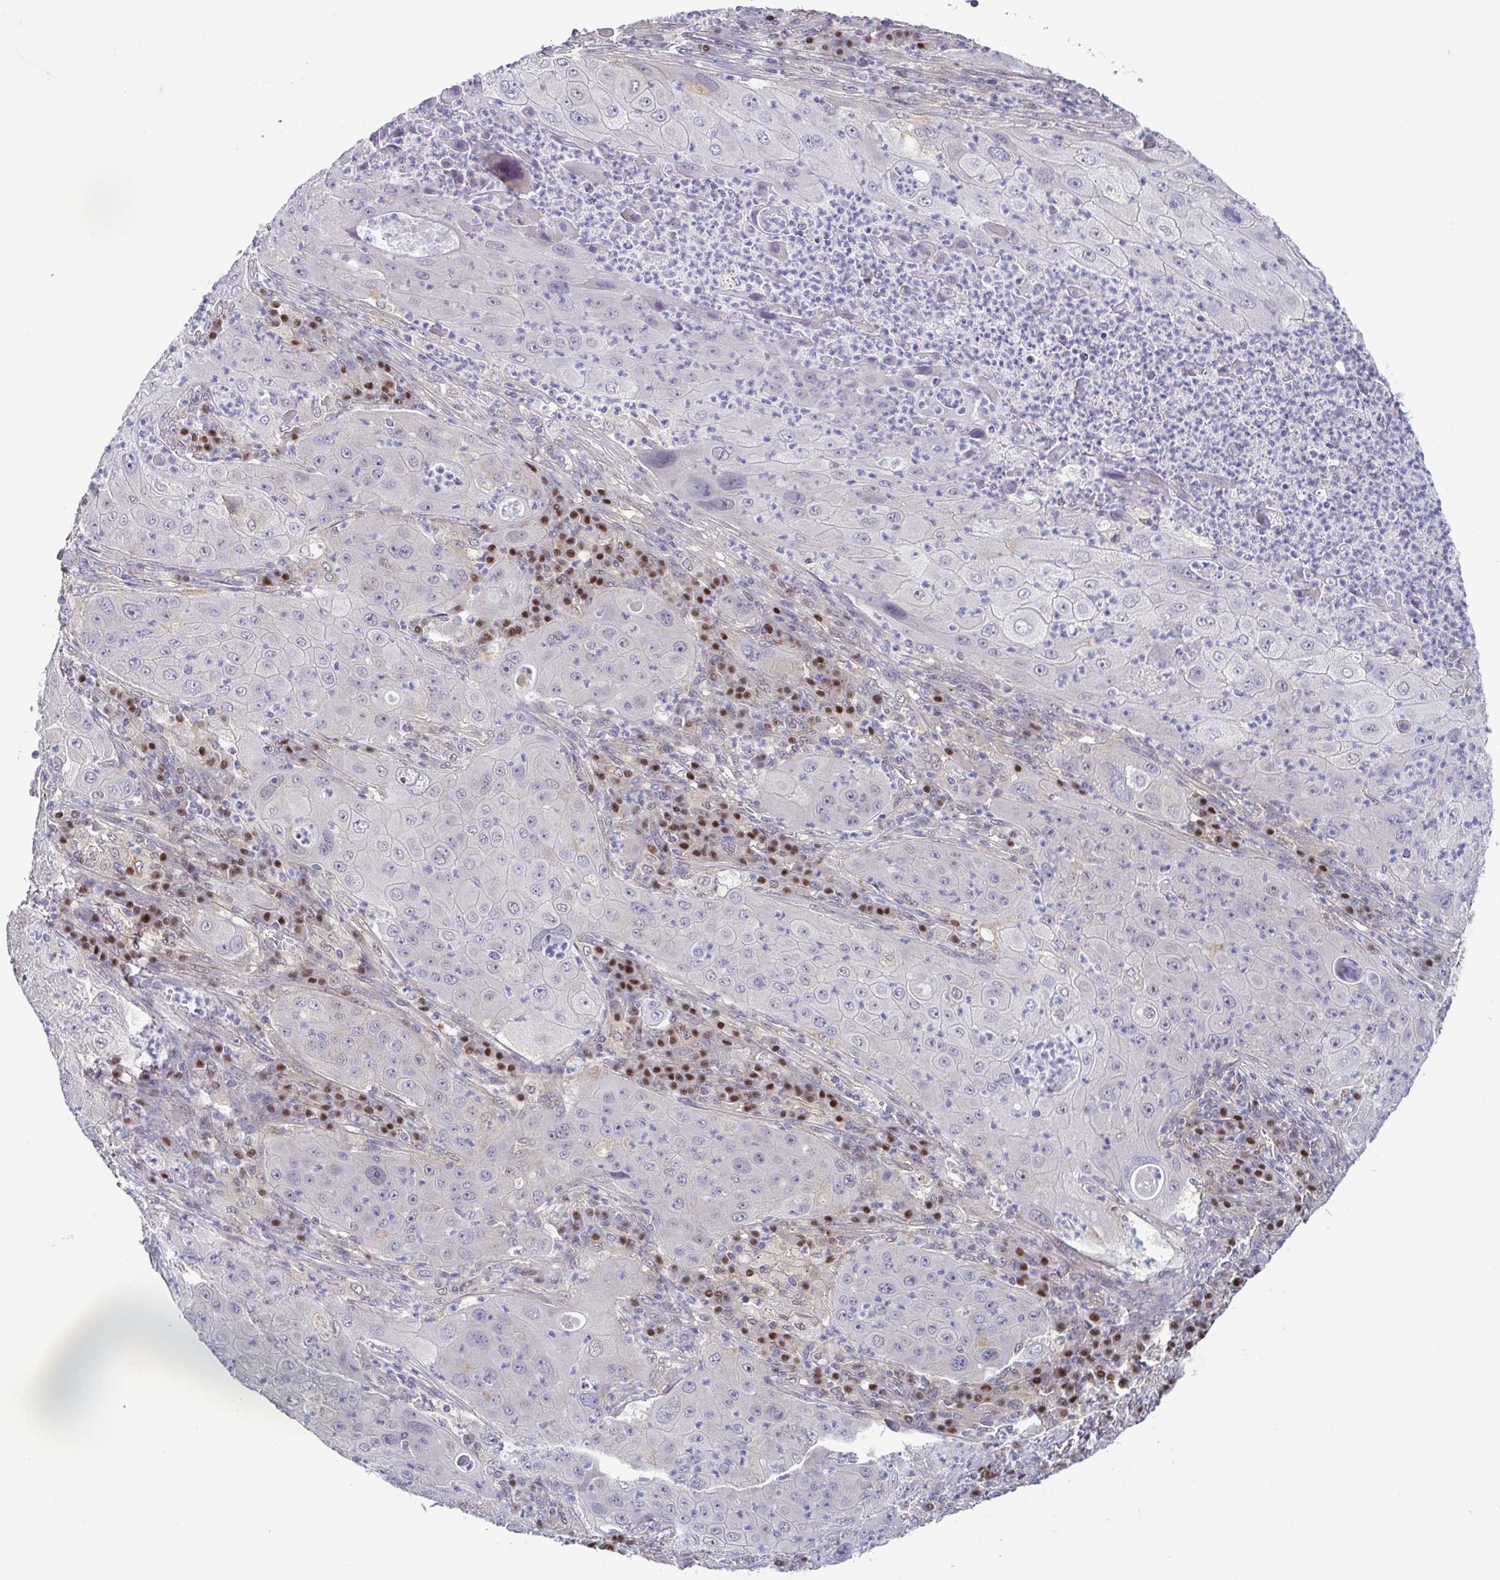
{"staining": {"intensity": "negative", "quantity": "none", "location": "none"}, "tissue": "lung cancer", "cell_type": "Tumor cells", "image_type": "cancer", "snomed": [{"axis": "morphology", "description": "Squamous cell carcinoma, NOS"}, {"axis": "topography", "description": "Lung"}], "caption": "The image displays no significant positivity in tumor cells of lung cancer (squamous cell carcinoma).", "gene": "UBE2Q1", "patient": {"sex": "female", "age": 59}}